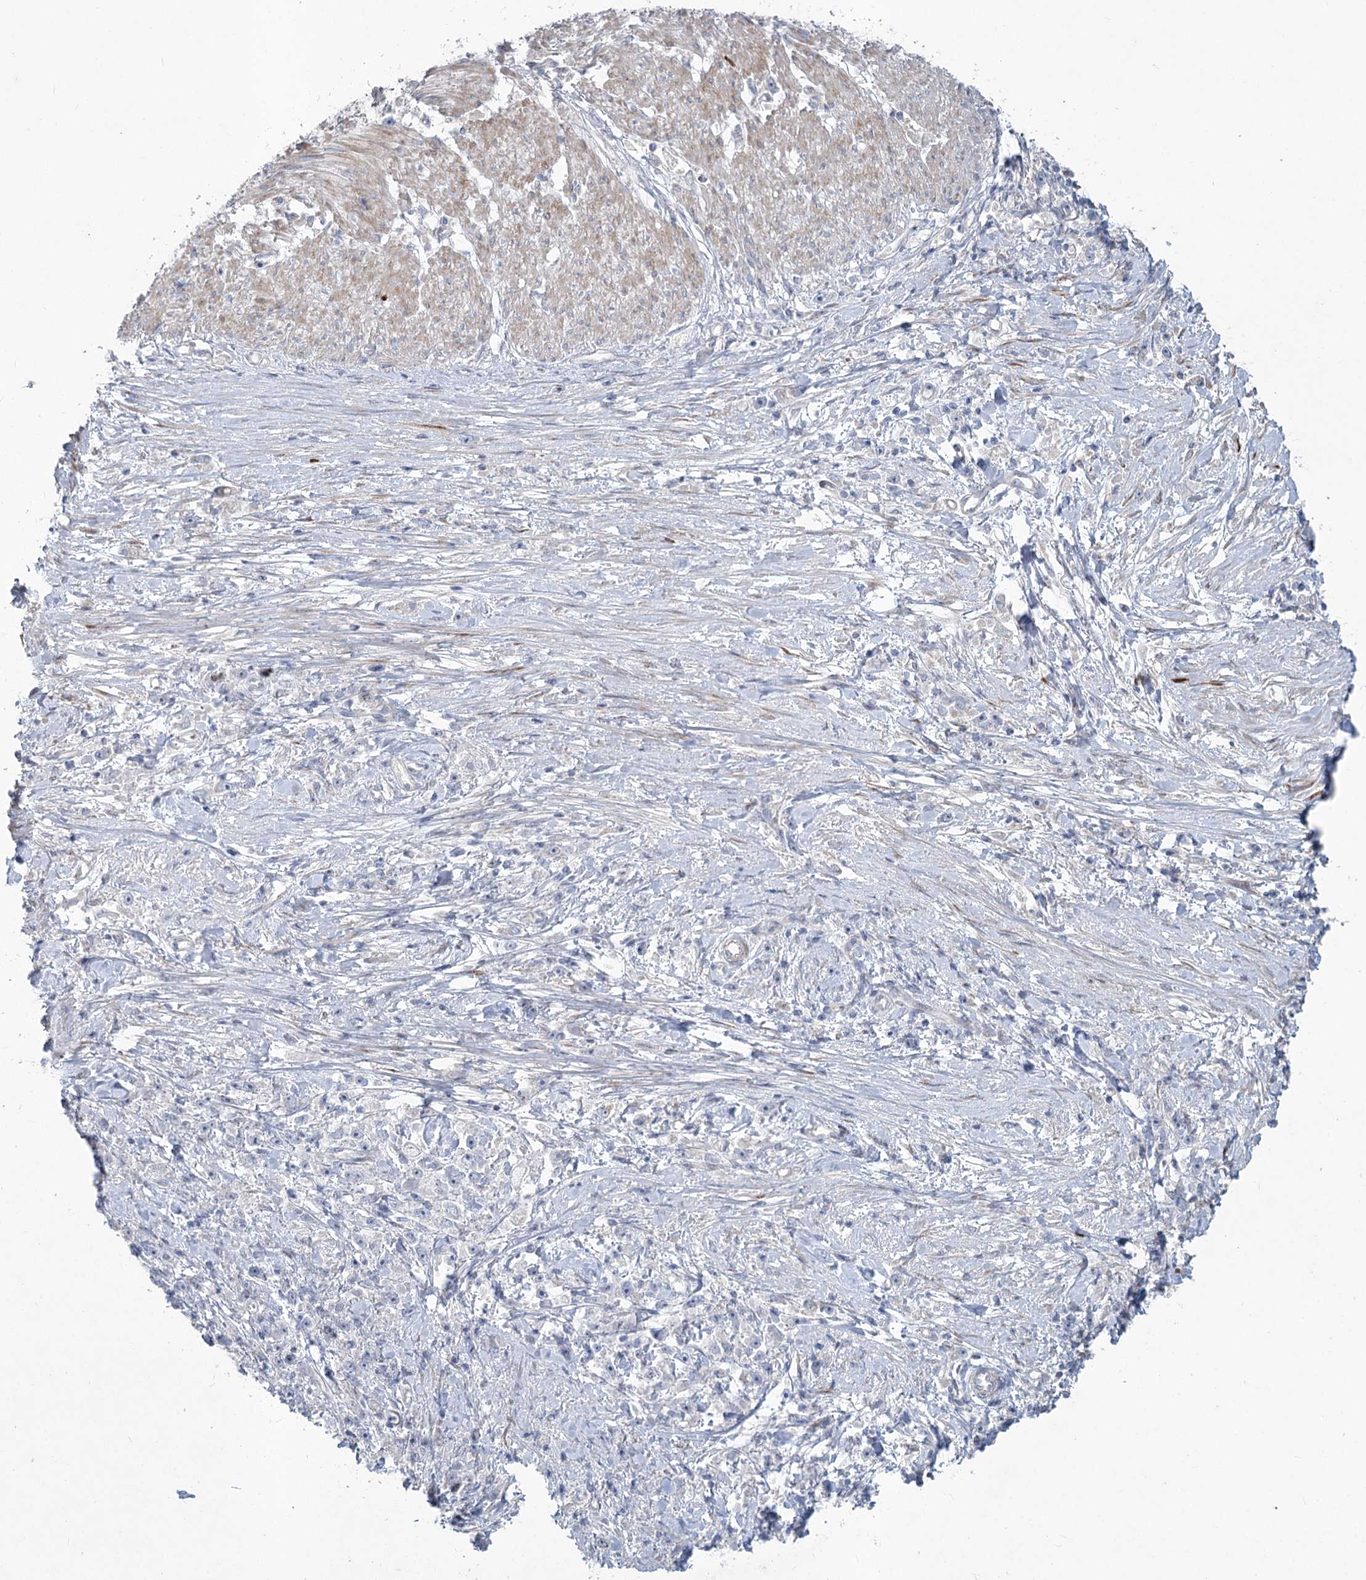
{"staining": {"intensity": "negative", "quantity": "none", "location": "none"}, "tissue": "stomach cancer", "cell_type": "Tumor cells", "image_type": "cancer", "snomed": [{"axis": "morphology", "description": "Adenocarcinoma, NOS"}, {"axis": "topography", "description": "Stomach"}], "caption": "A high-resolution micrograph shows IHC staining of stomach cancer (adenocarcinoma), which shows no significant positivity in tumor cells.", "gene": "ABITRAM", "patient": {"sex": "female", "age": 59}}